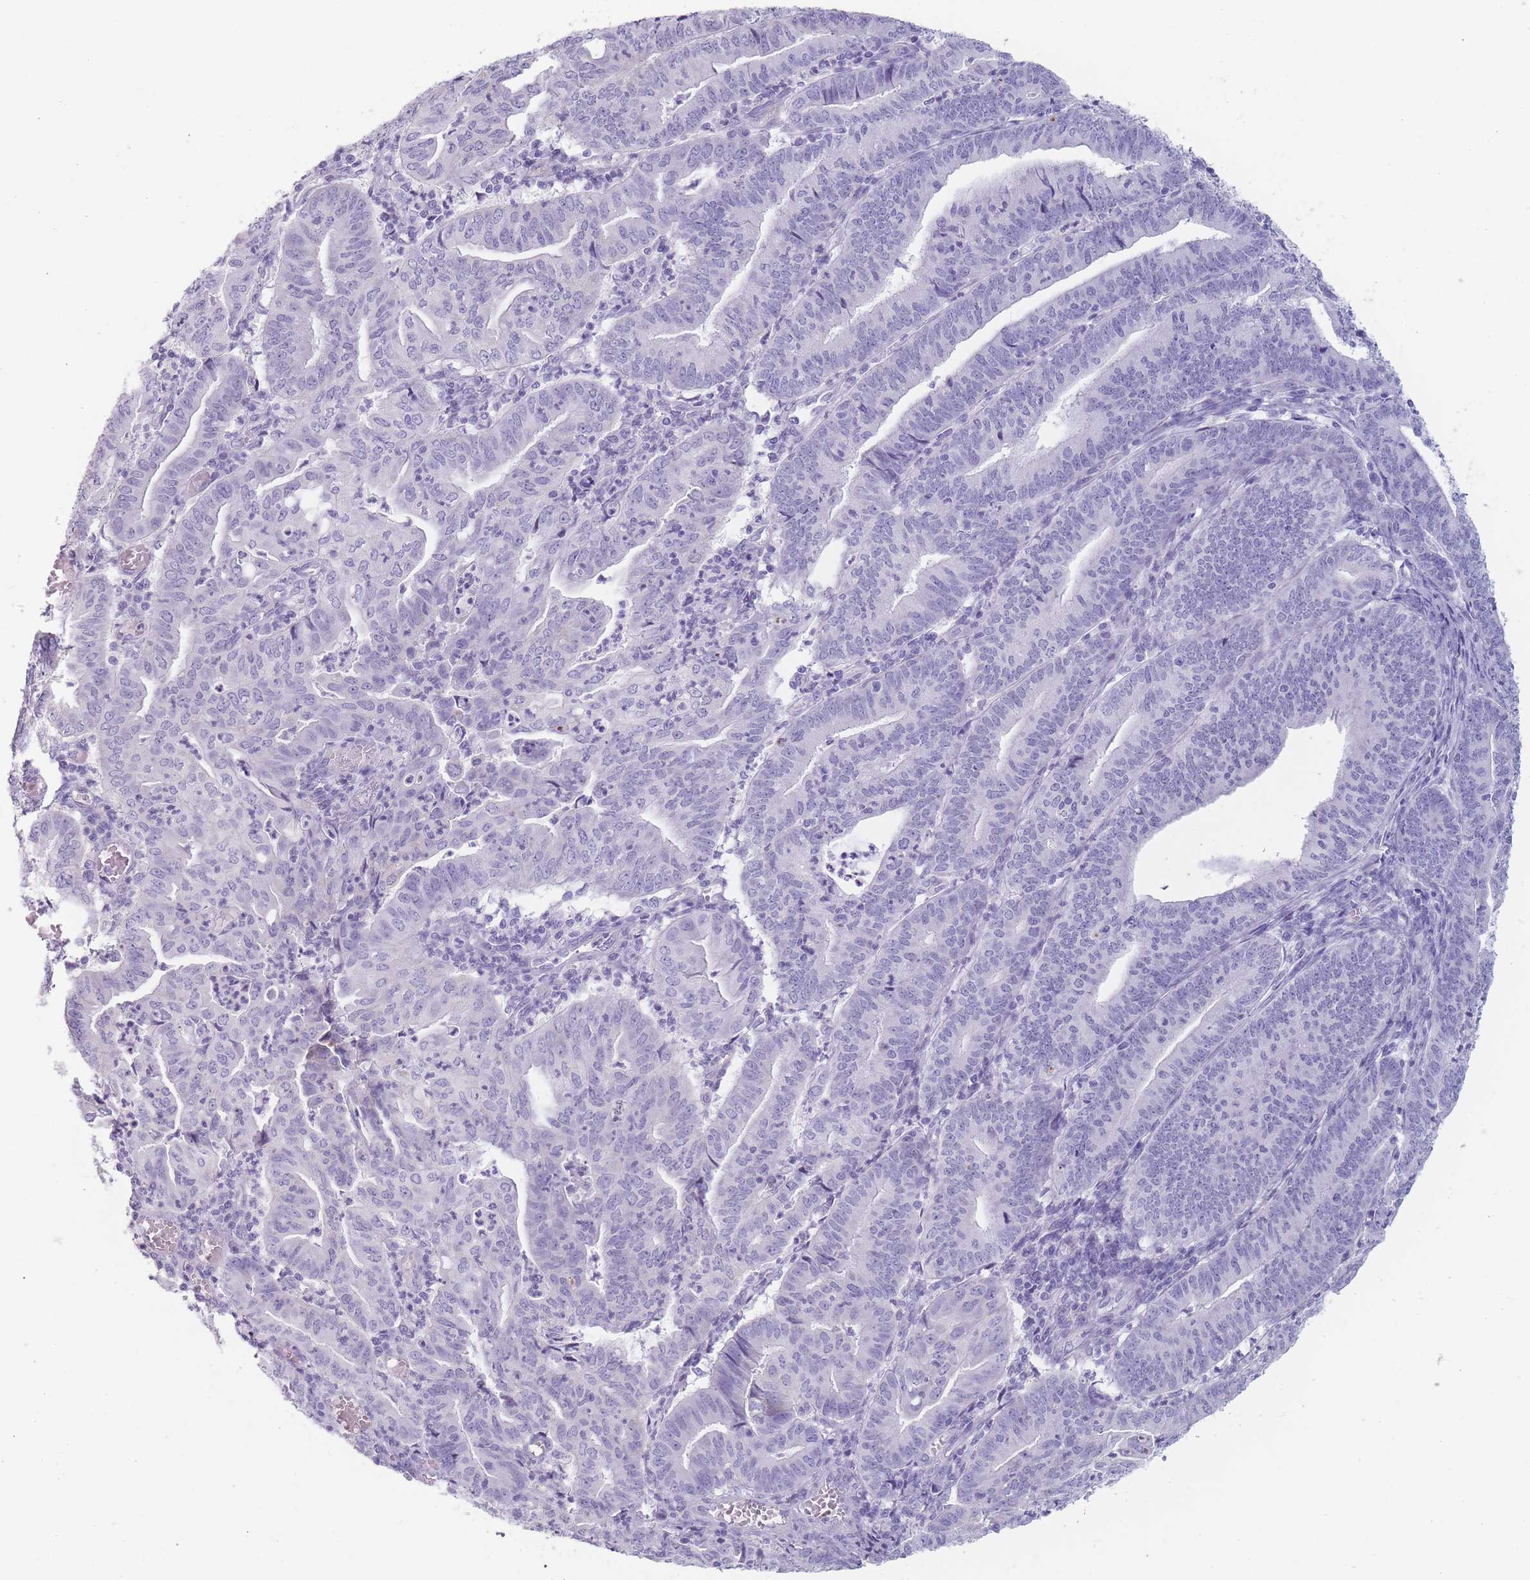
{"staining": {"intensity": "negative", "quantity": "none", "location": "none"}, "tissue": "endometrial cancer", "cell_type": "Tumor cells", "image_type": "cancer", "snomed": [{"axis": "morphology", "description": "Adenocarcinoma, NOS"}, {"axis": "topography", "description": "Endometrium"}], "caption": "This histopathology image is of endometrial cancer stained with immunohistochemistry (IHC) to label a protein in brown with the nuclei are counter-stained blue. There is no staining in tumor cells.", "gene": "GPR12", "patient": {"sex": "female", "age": 60}}